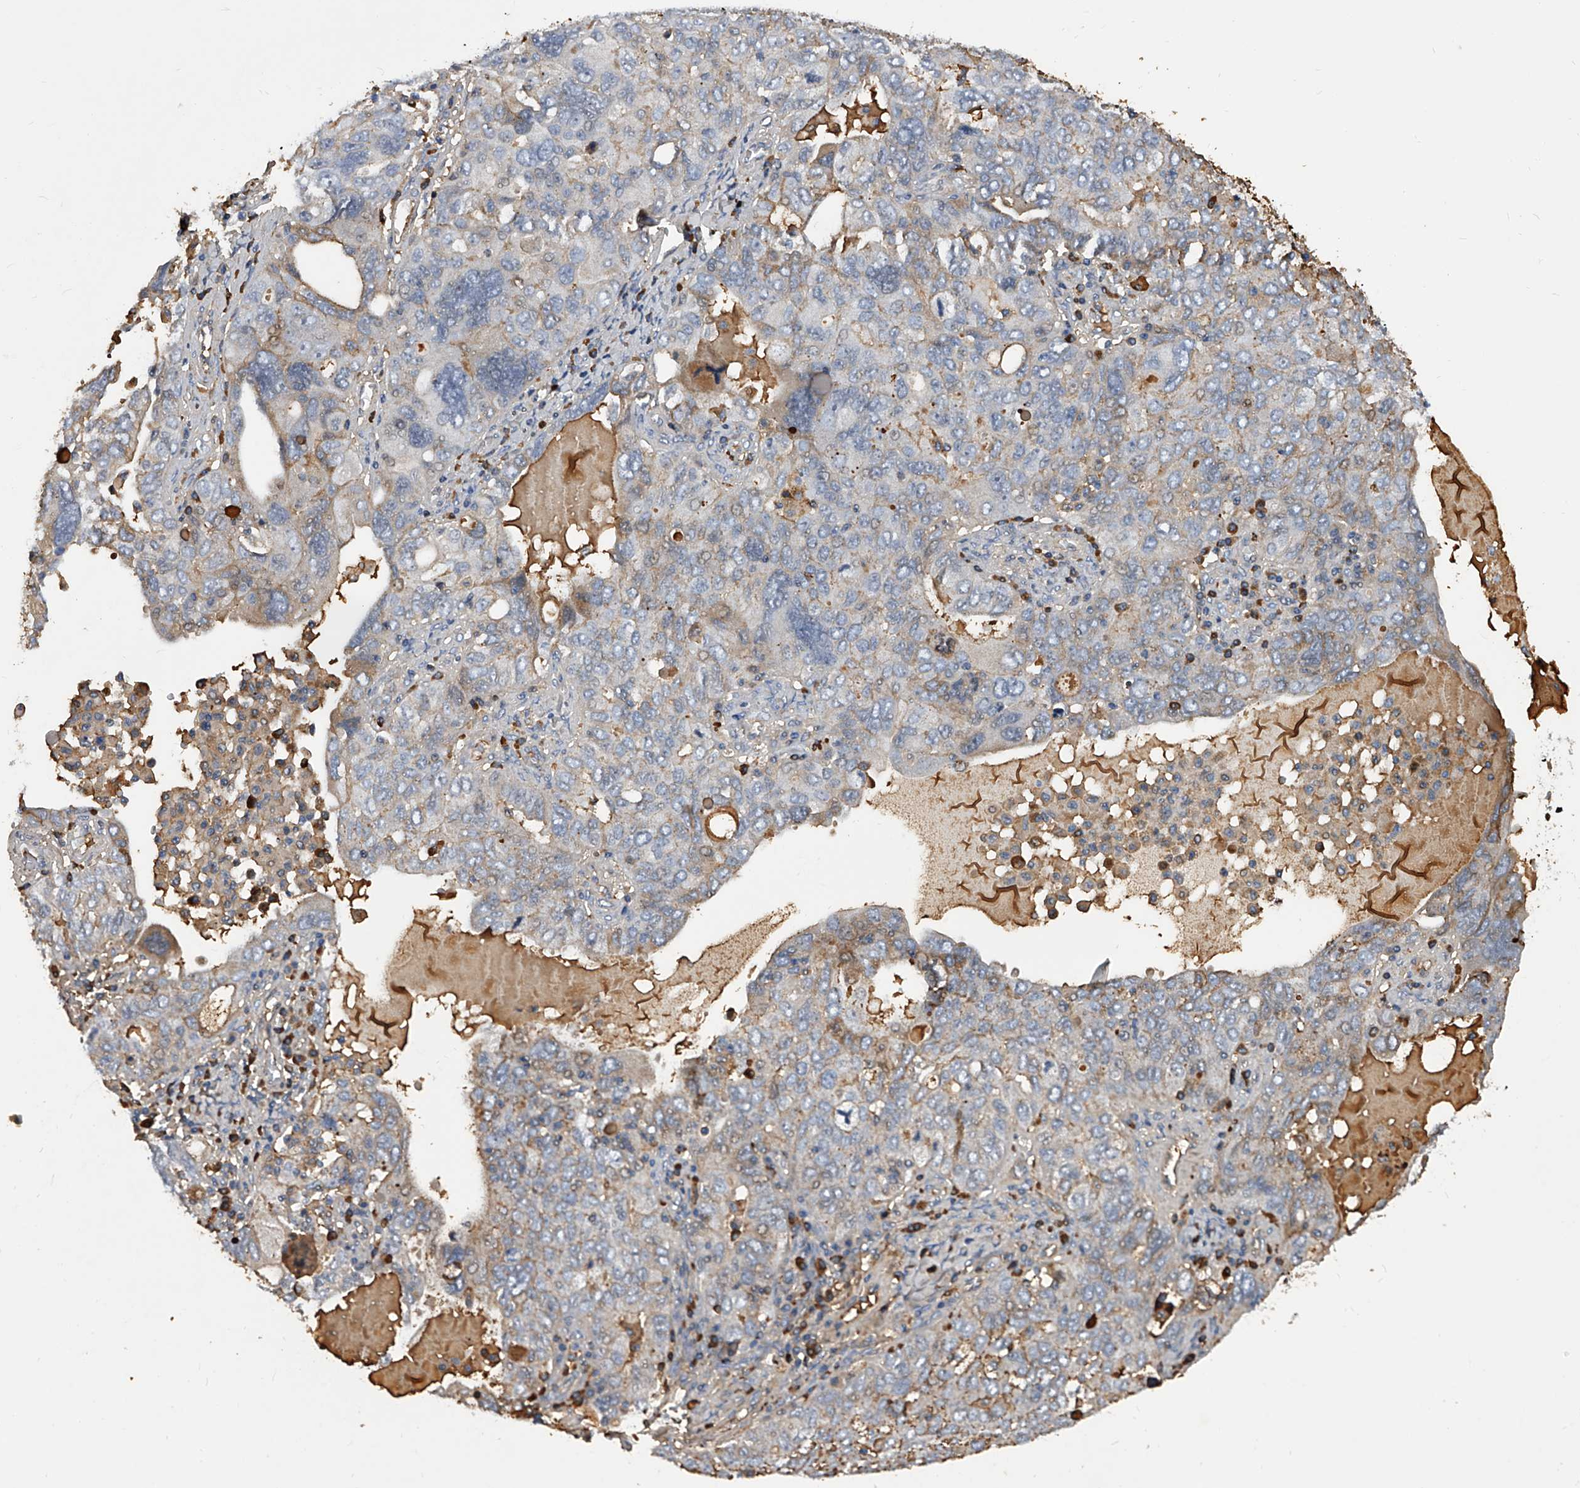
{"staining": {"intensity": "weak", "quantity": "<25%", "location": "cytoplasmic/membranous"}, "tissue": "ovarian cancer", "cell_type": "Tumor cells", "image_type": "cancer", "snomed": [{"axis": "morphology", "description": "Carcinoma, endometroid"}, {"axis": "topography", "description": "Ovary"}], "caption": "This is an immunohistochemistry histopathology image of endometroid carcinoma (ovarian). There is no expression in tumor cells.", "gene": "ZNF25", "patient": {"sex": "female", "age": 62}}